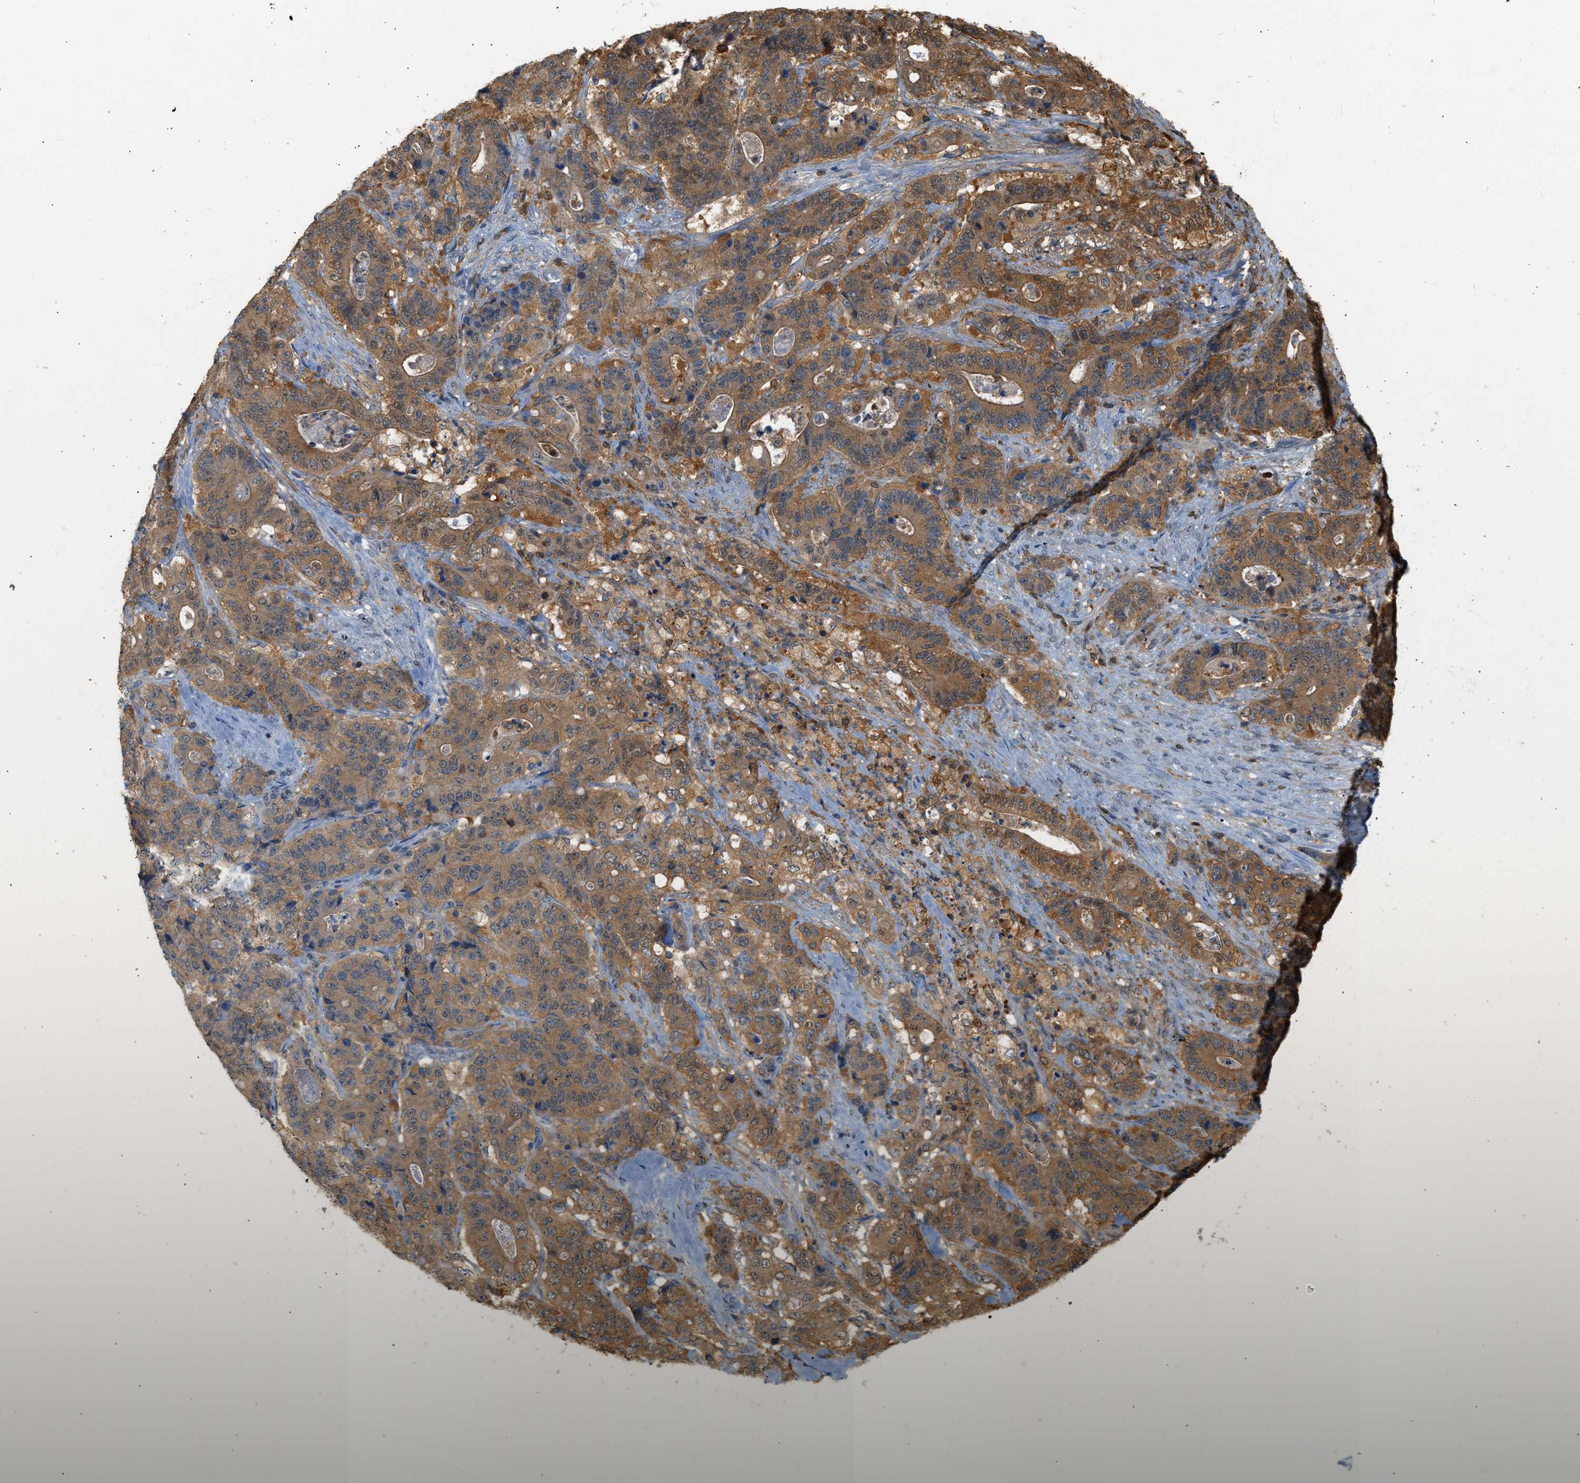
{"staining": {"intensity": "moderate", "quantity": ">75%", "location": "cytoplasmic/membranous"}, "tissue": "stomach cancer", "cell_type": "Tumor cells", "image_type": "cancer", "snomed": [{"axis": "morphology", "description": "Adenocarcinoma, NOS"}, {"axis": "topography", "description": "Stomach"}], "caption": "Protein staining of adenocarcinoma (stomach) tissue reveals moderate cytoplasmic/membranous positivity in about >75% of tumor cells. (DAB (3,3'-diaminobenzidine) IHC, brown staining for protein, blue staining for nuclei).", "gene": "ENO1", "patient": {"sex": "female", "age": 73}}